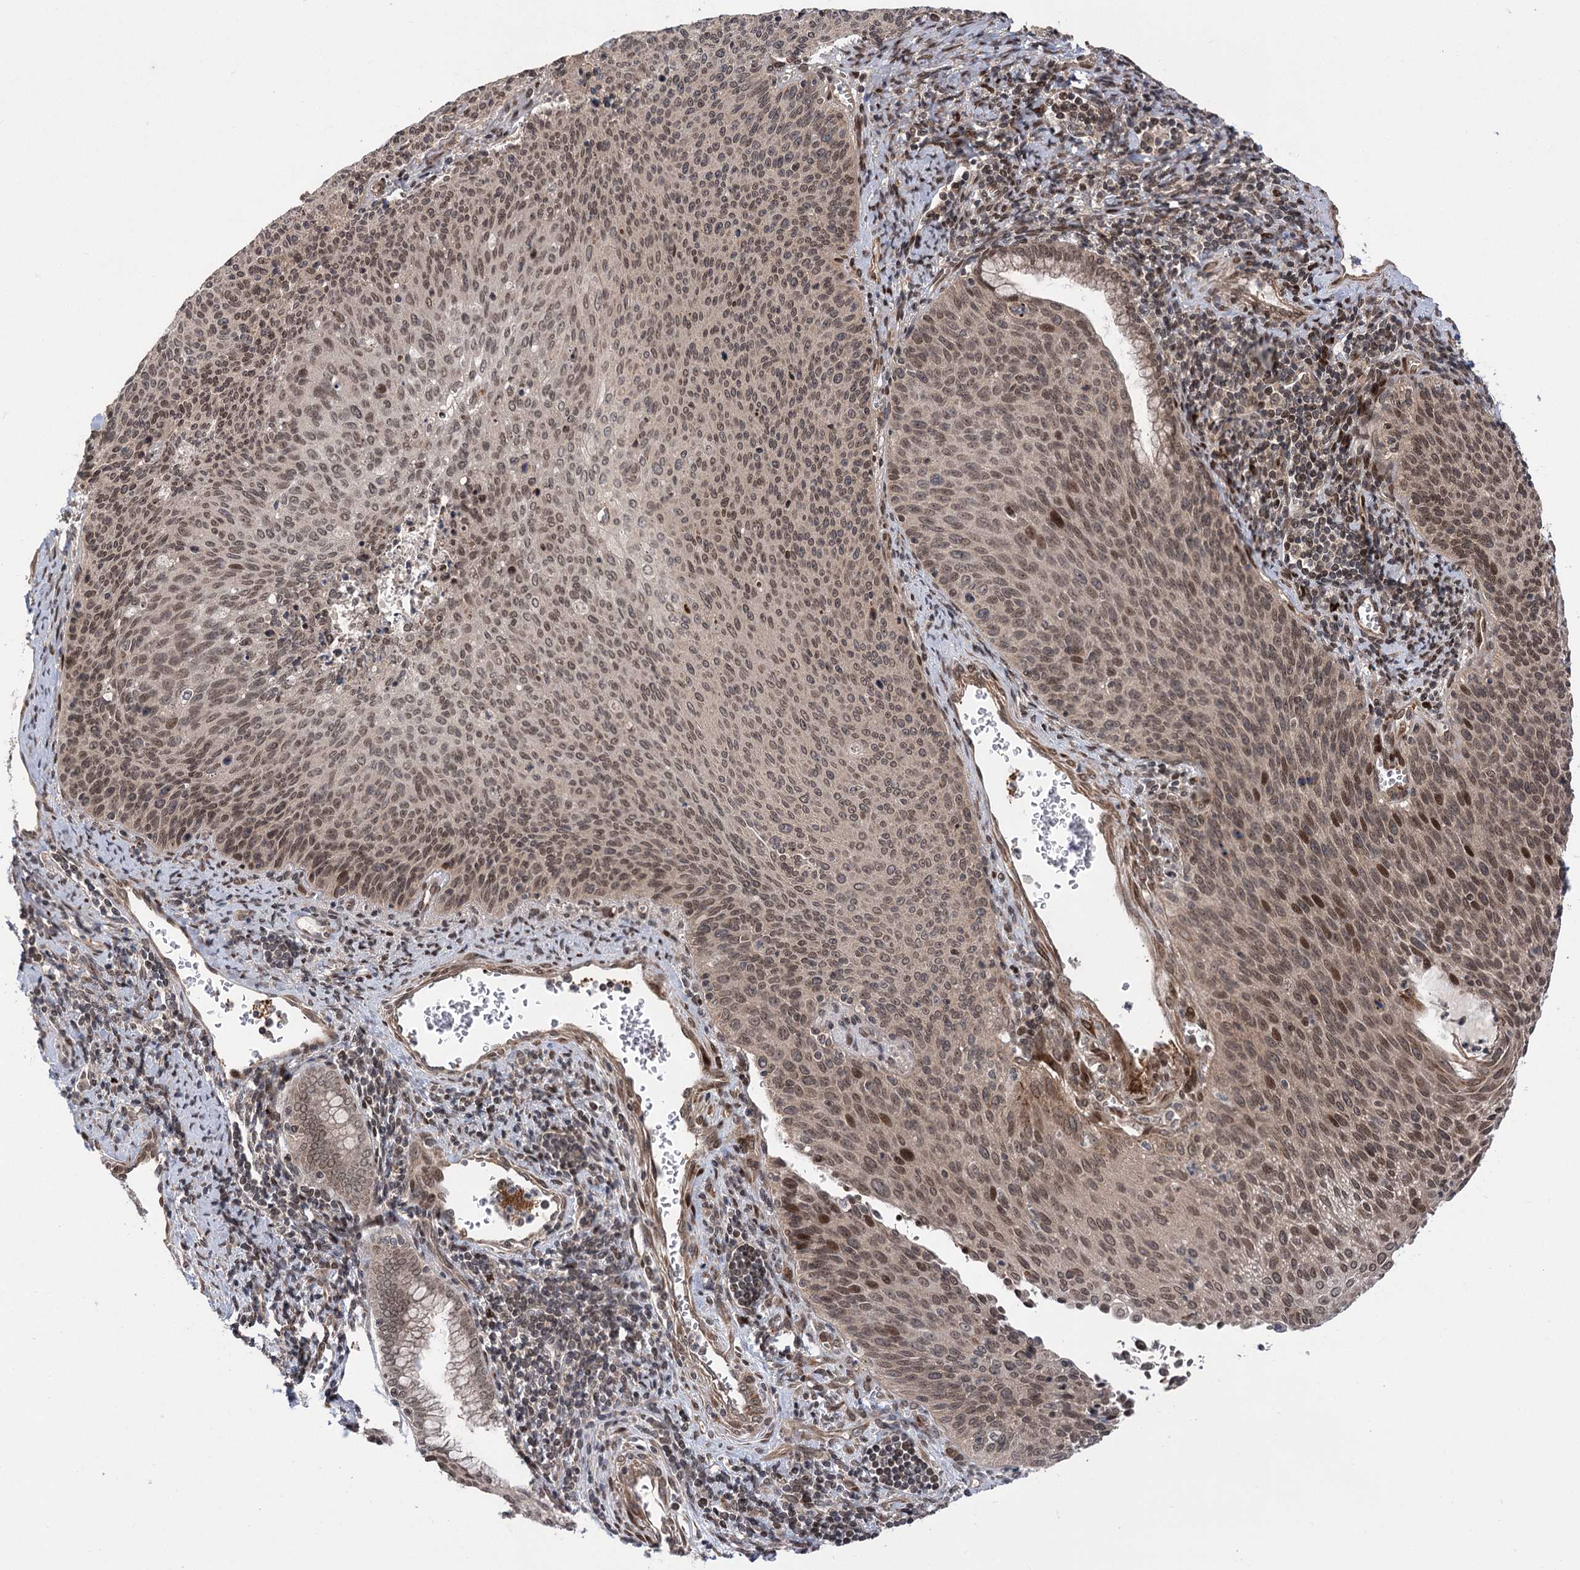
{"staining": {"intensity": "moderate", "quantity": ">75%", "location": "nuclear"}, "tissue": "cervical cancer", "cell_type": "Tumor cells", "image_type": "cancer", "snomed": [{"axis": "morphology", "description": "Squamous cell carcinoma, NOS"}, {"axis": "topography", "description": "Cervix"}], "caption": "Protein expression analysis of human cervical cancer (squamous cell carcinoma) reveals moderate nuclear positivity in approximately >75% of tumor cells. (DAB (3,3'-diaminobenzidine) = brown stain, brightfield microscopy at high magnification).", "gene": "TENM2", "patient": {"sex": "female", "age": 55}}